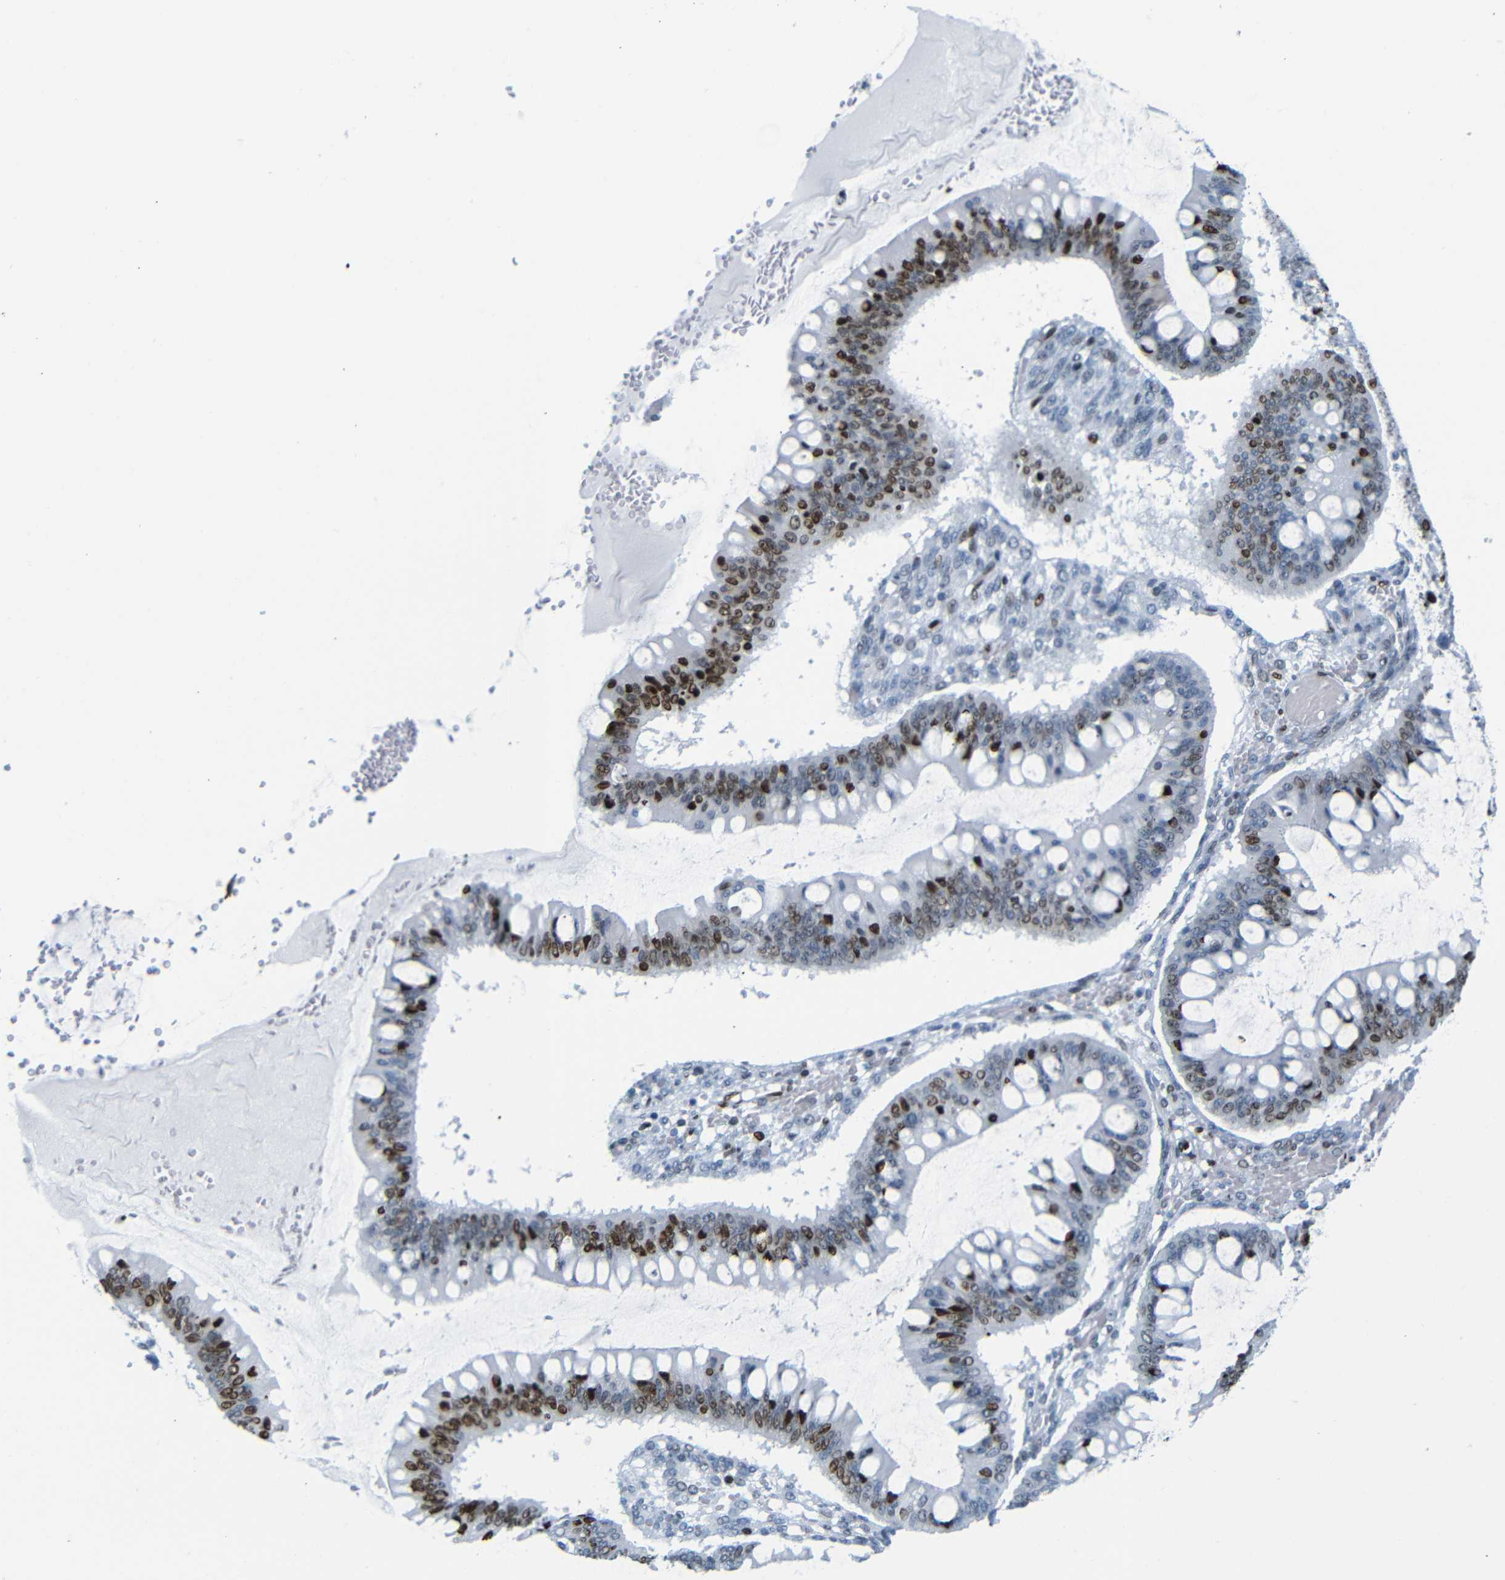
{"staining": {"intensity": "strong", "quantity": ">75%", "location": "nuclear"}, "tissue": "ovarian cancer", "cell_type": "Tumor cells", "image_type": "cancer", "snomed": [{"axis": "morphology", "description": "Cystadenocarcinoma, mucinous, NOS"}, {"axis": "topography", "description": "Ovary"}], "caption": "Tumor cells show strong nuclear staining in approximately >75% of cells in mucinous cystadenocarcinoma (ovarian).", "gene": "NPIPB15", "patient": {"sex": "female", "age": 73}}